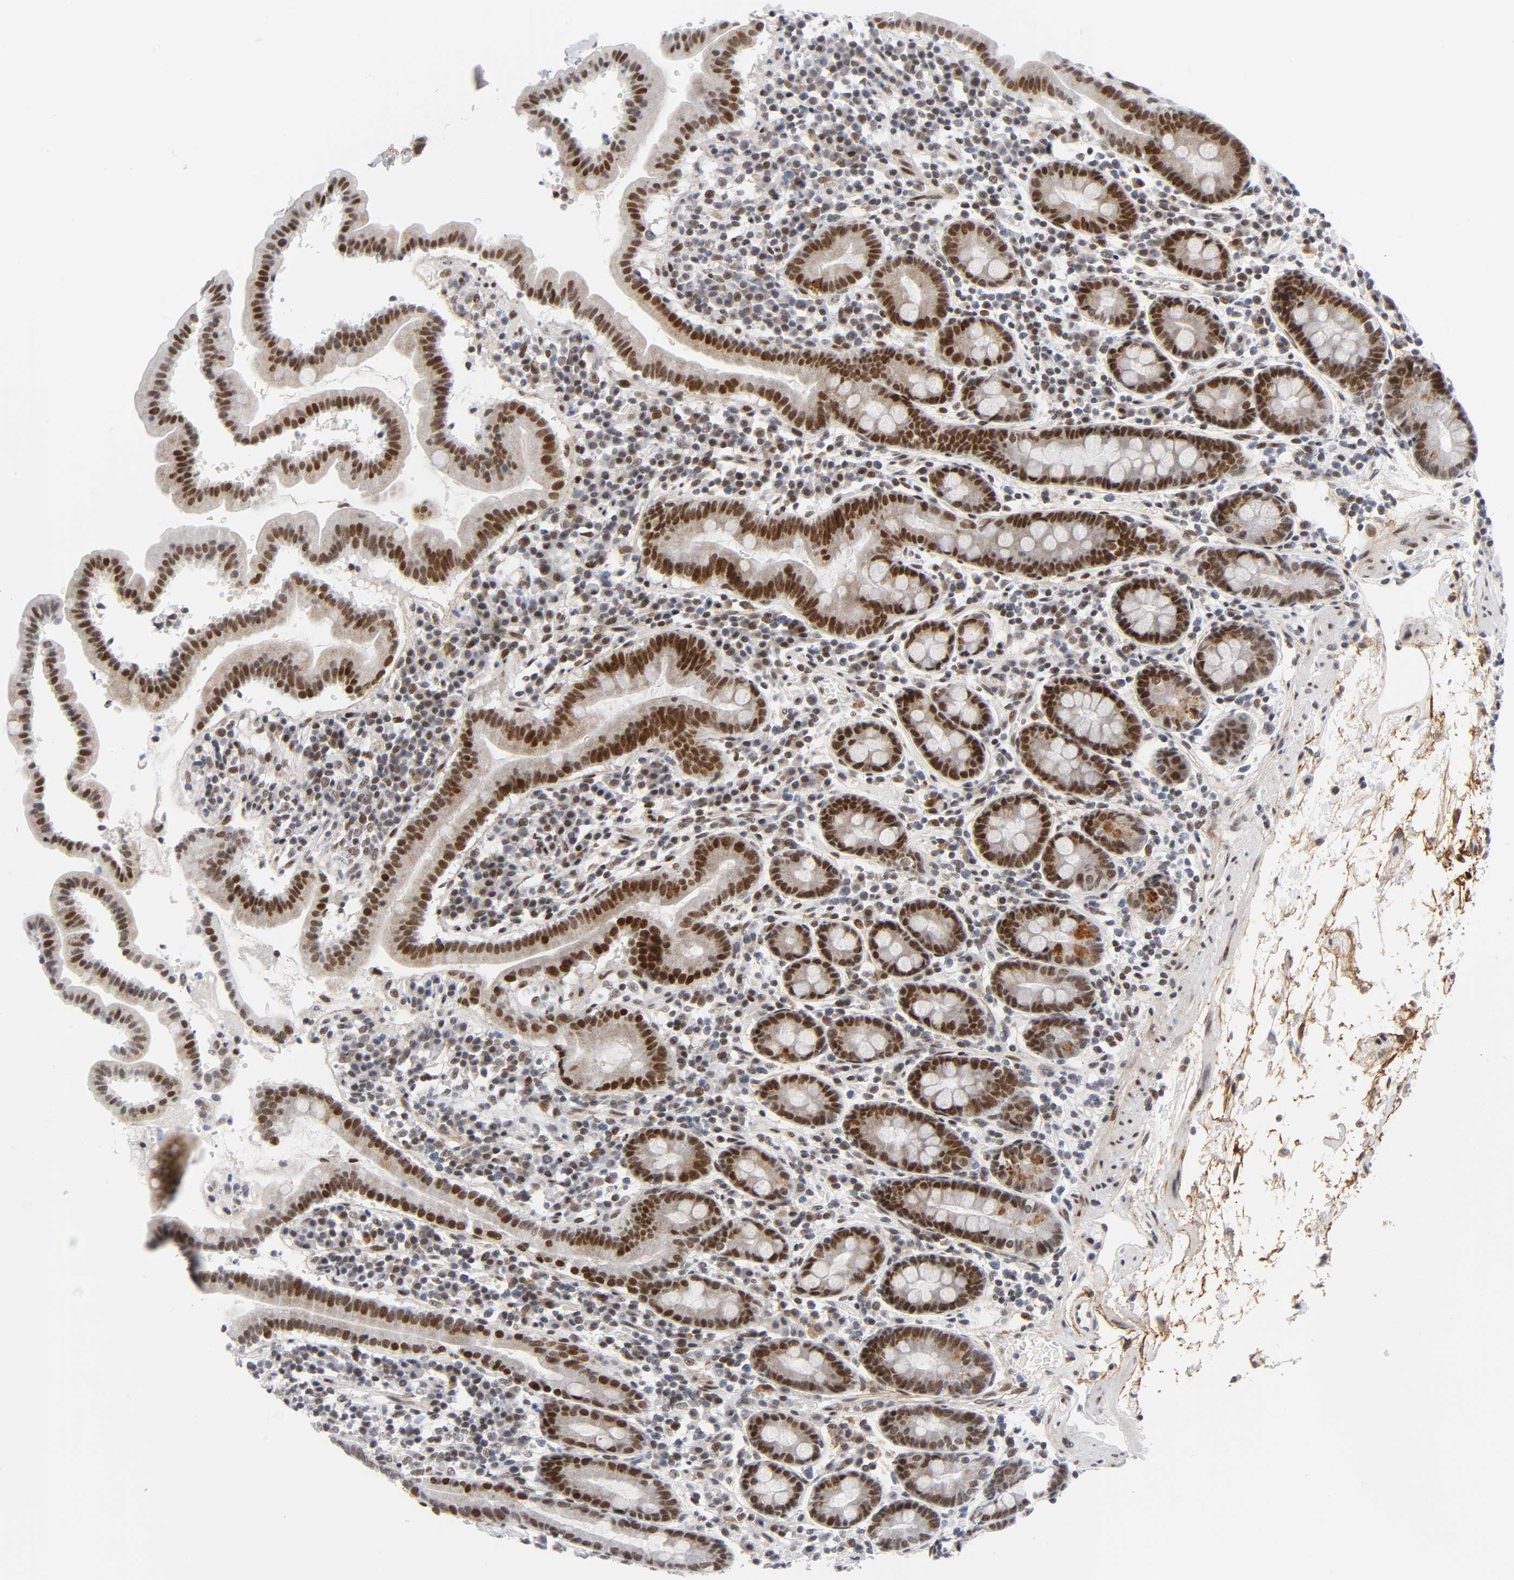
{"staining": {"intensity": "moderate", "quantity": ">75%", "location": "nuclear"}, "tissue": "duodenum", "cell_type": "Glandular cells", "image_type": "normal", "snomed": [{"axis": "morphology", "description": "Normal tissue, NOS"}, {"axis": "topography", "description": "Duodenum"}], "caption": "A high-resolution image shows IHC staining of normal duodenum, which displays moderate nuclear expression in about >75% of glandular cells.", "gene": "DIDO1", "patient": {"sex": "male", "age": 50}}